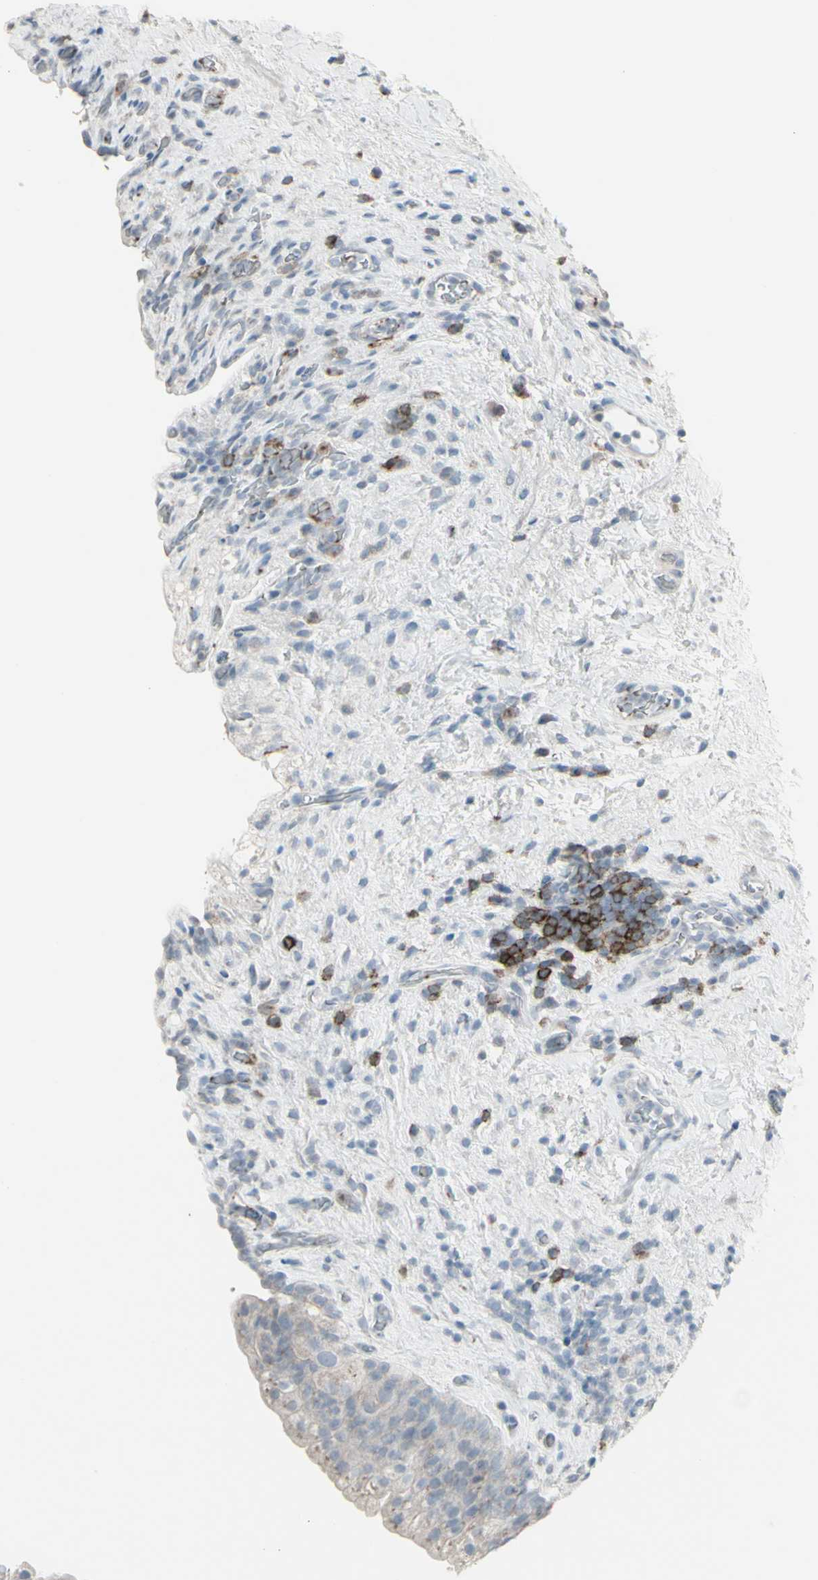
{"staining": {"intensity": "weak", "quantity": "25%-75%", "location": "cytoplasmic/membranous"}, "tissue": "urinary bladder", "cell_type": "Urothelial cells", "image_type": "normal", "snomed": [{"axis": "morphology", "description": "Normal tissue, NOS"}, {"axis": "topography", "description": "Urinary bladder"}], "caption": "IHC photomicrograph of unremarkable human urinary bladder stained for a protein (brown), which reveals low levels of weak cytoplasmic/membranous expression in approximately 25%-75% of urothelial cells.", "gene": "CD79B", "patient": {"sex": "female", "age": 64}}